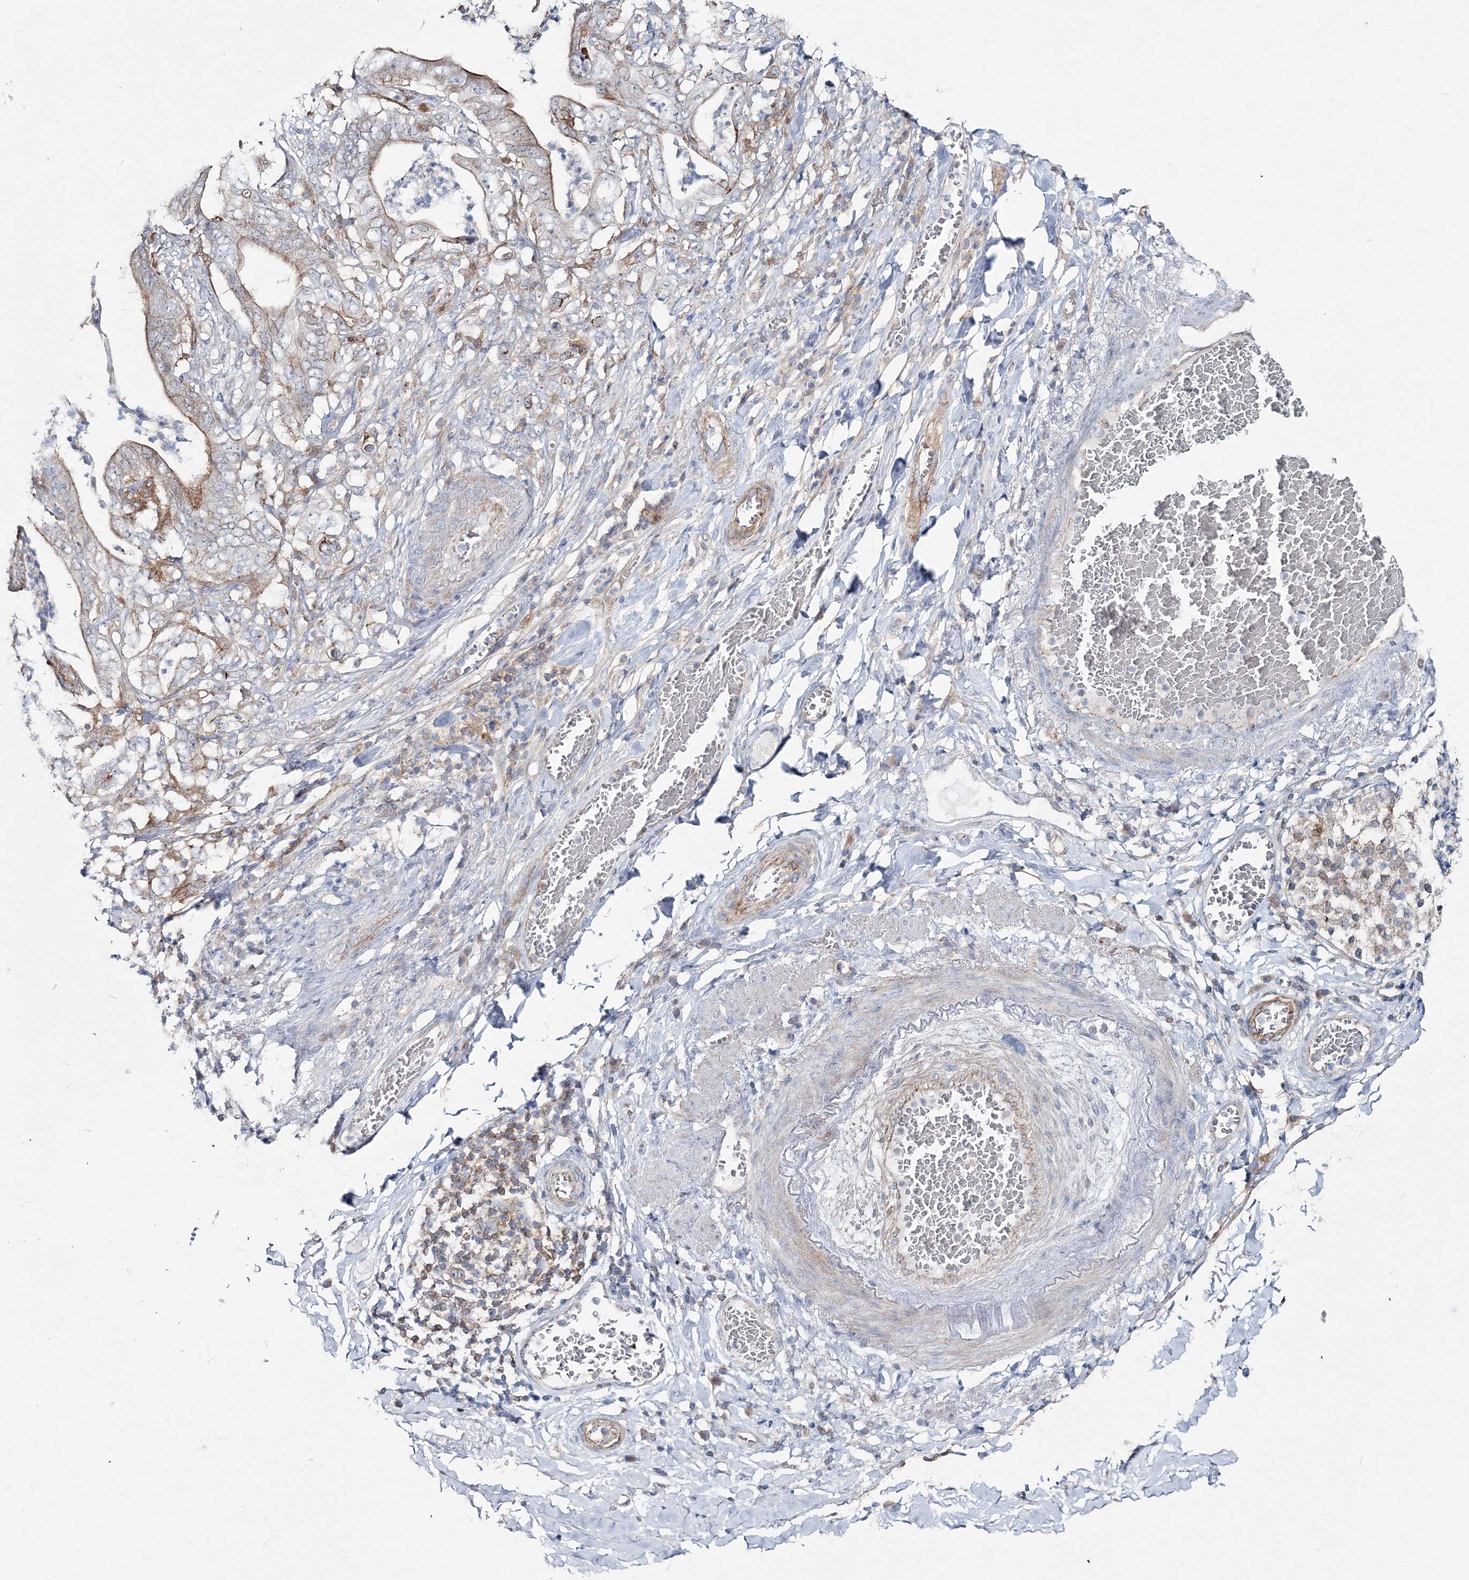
{"staining": {"intensity": "weak", "quantity": "<25%", "location": "cytoplasmic/membranous"}, "tissue": "stomach cancer", "cell_type": "Tumor cells", "image_type": "cancer", "snomed": [{"axis": "morphology", "description": "Adenocarcinoma, NOS"}, {"axis": "topography", "description": "Stomach"}], "caption": "This image is of stomach cancer (adenocarcinoma) stained with immunohistochemistry to label a protein in brown with the nuclei are counter-stained blue. There is no expression in tumor cells. (Brightfield microscopy of DAB (3,3'-diaminobenzidine) immunohistochemistry at high magnification).", "gene": "GGA2", "patient": {"sex": "female", "age": 73}}